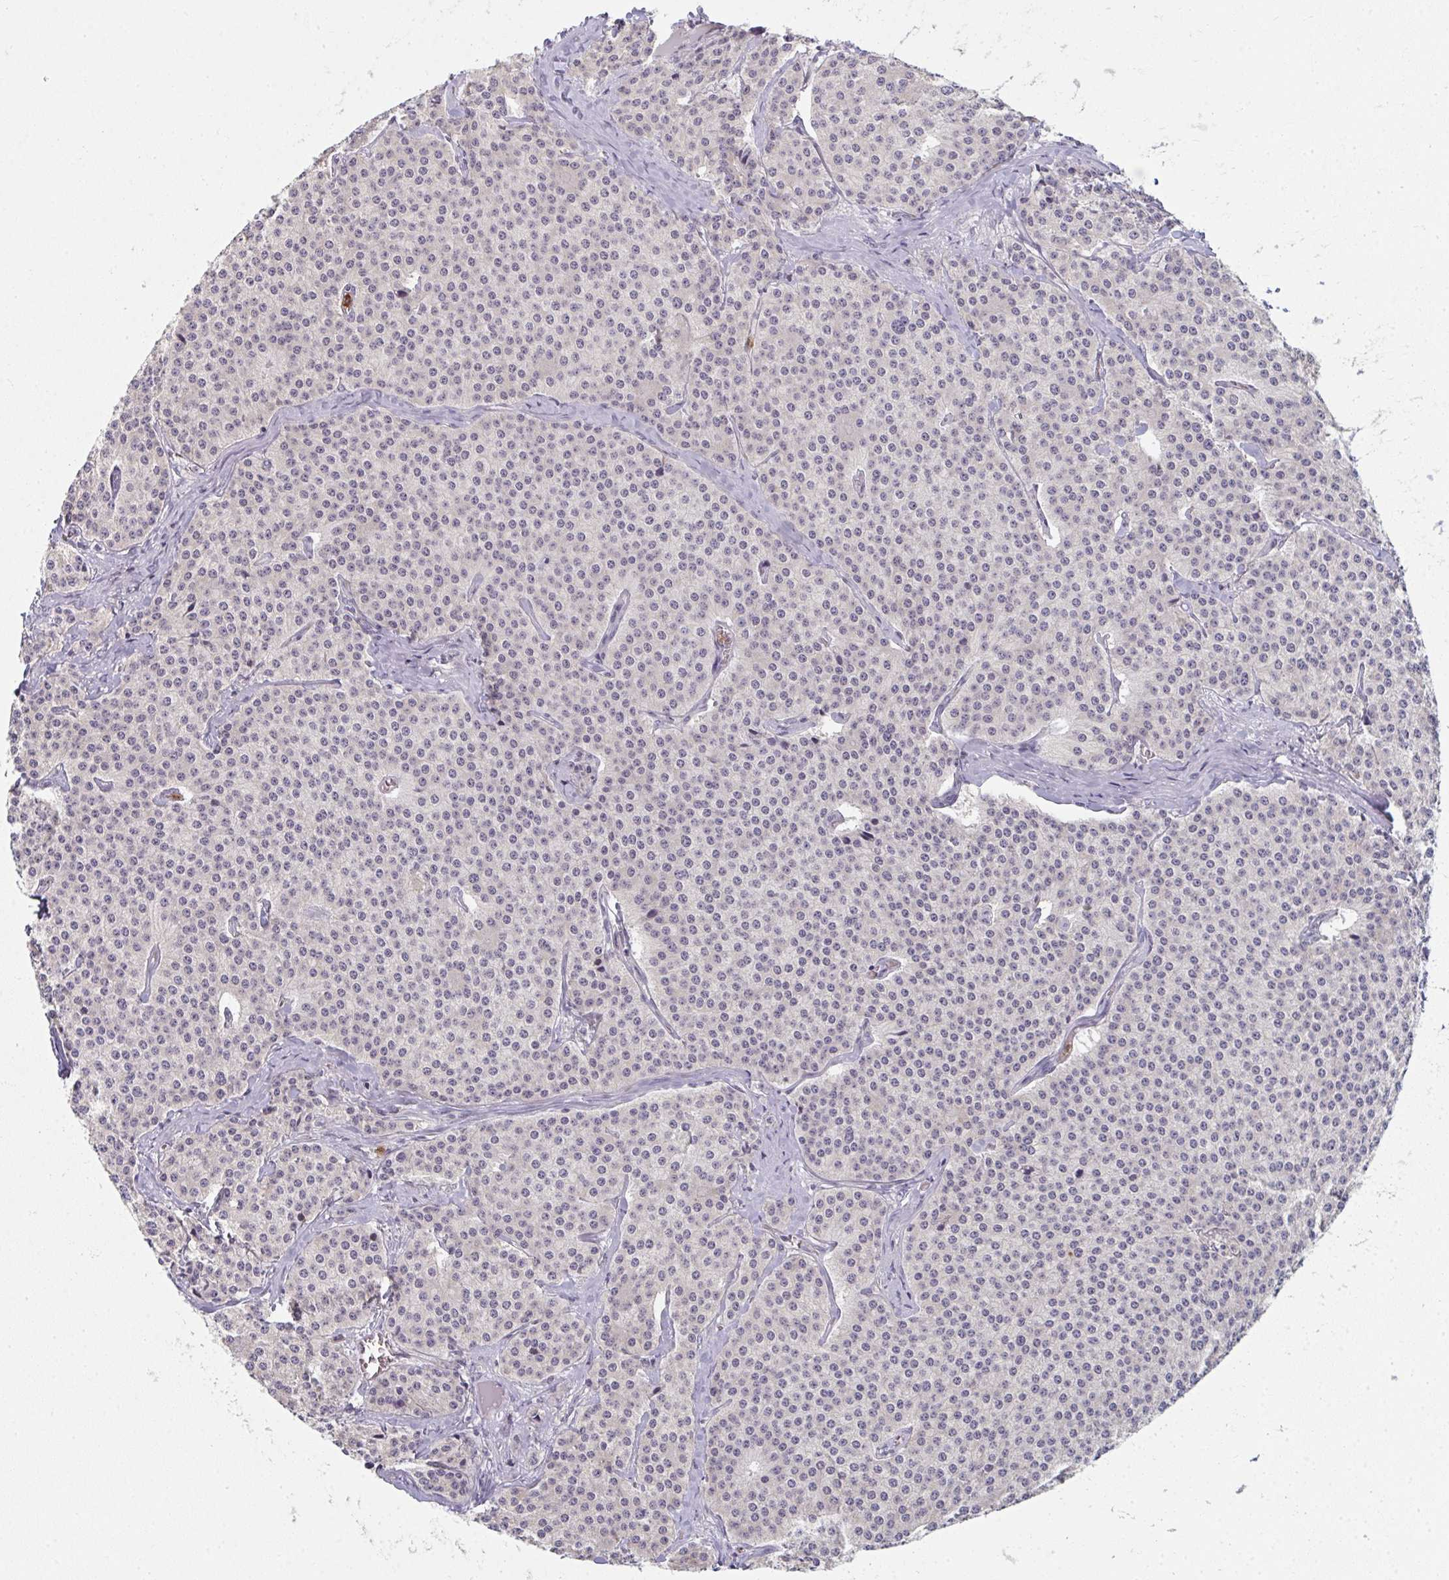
{"staining": {"intensity": "weak", "quantity": "<25%", "location": "nuclear"}, "tissue": "carcinoid", "cell_type": "Tumor cells", "image_type": "cancer", "snomed": [{"axis": "morphology", "description": "Carcinoid, malignant, NOS"}, {"axis": "topography", "description": "Small intestine"}], "caption": "This histopathology image is of carcinoid stained with immunohistochemistry (IHC) to label a protein in brown with the nuclei are counter-stained blue. There is no expression in tumor cells. (DAB immunohistochemistry, high magnification).", "gene": "RIOK1", "patient": {"sex": "female", "age": 64}}